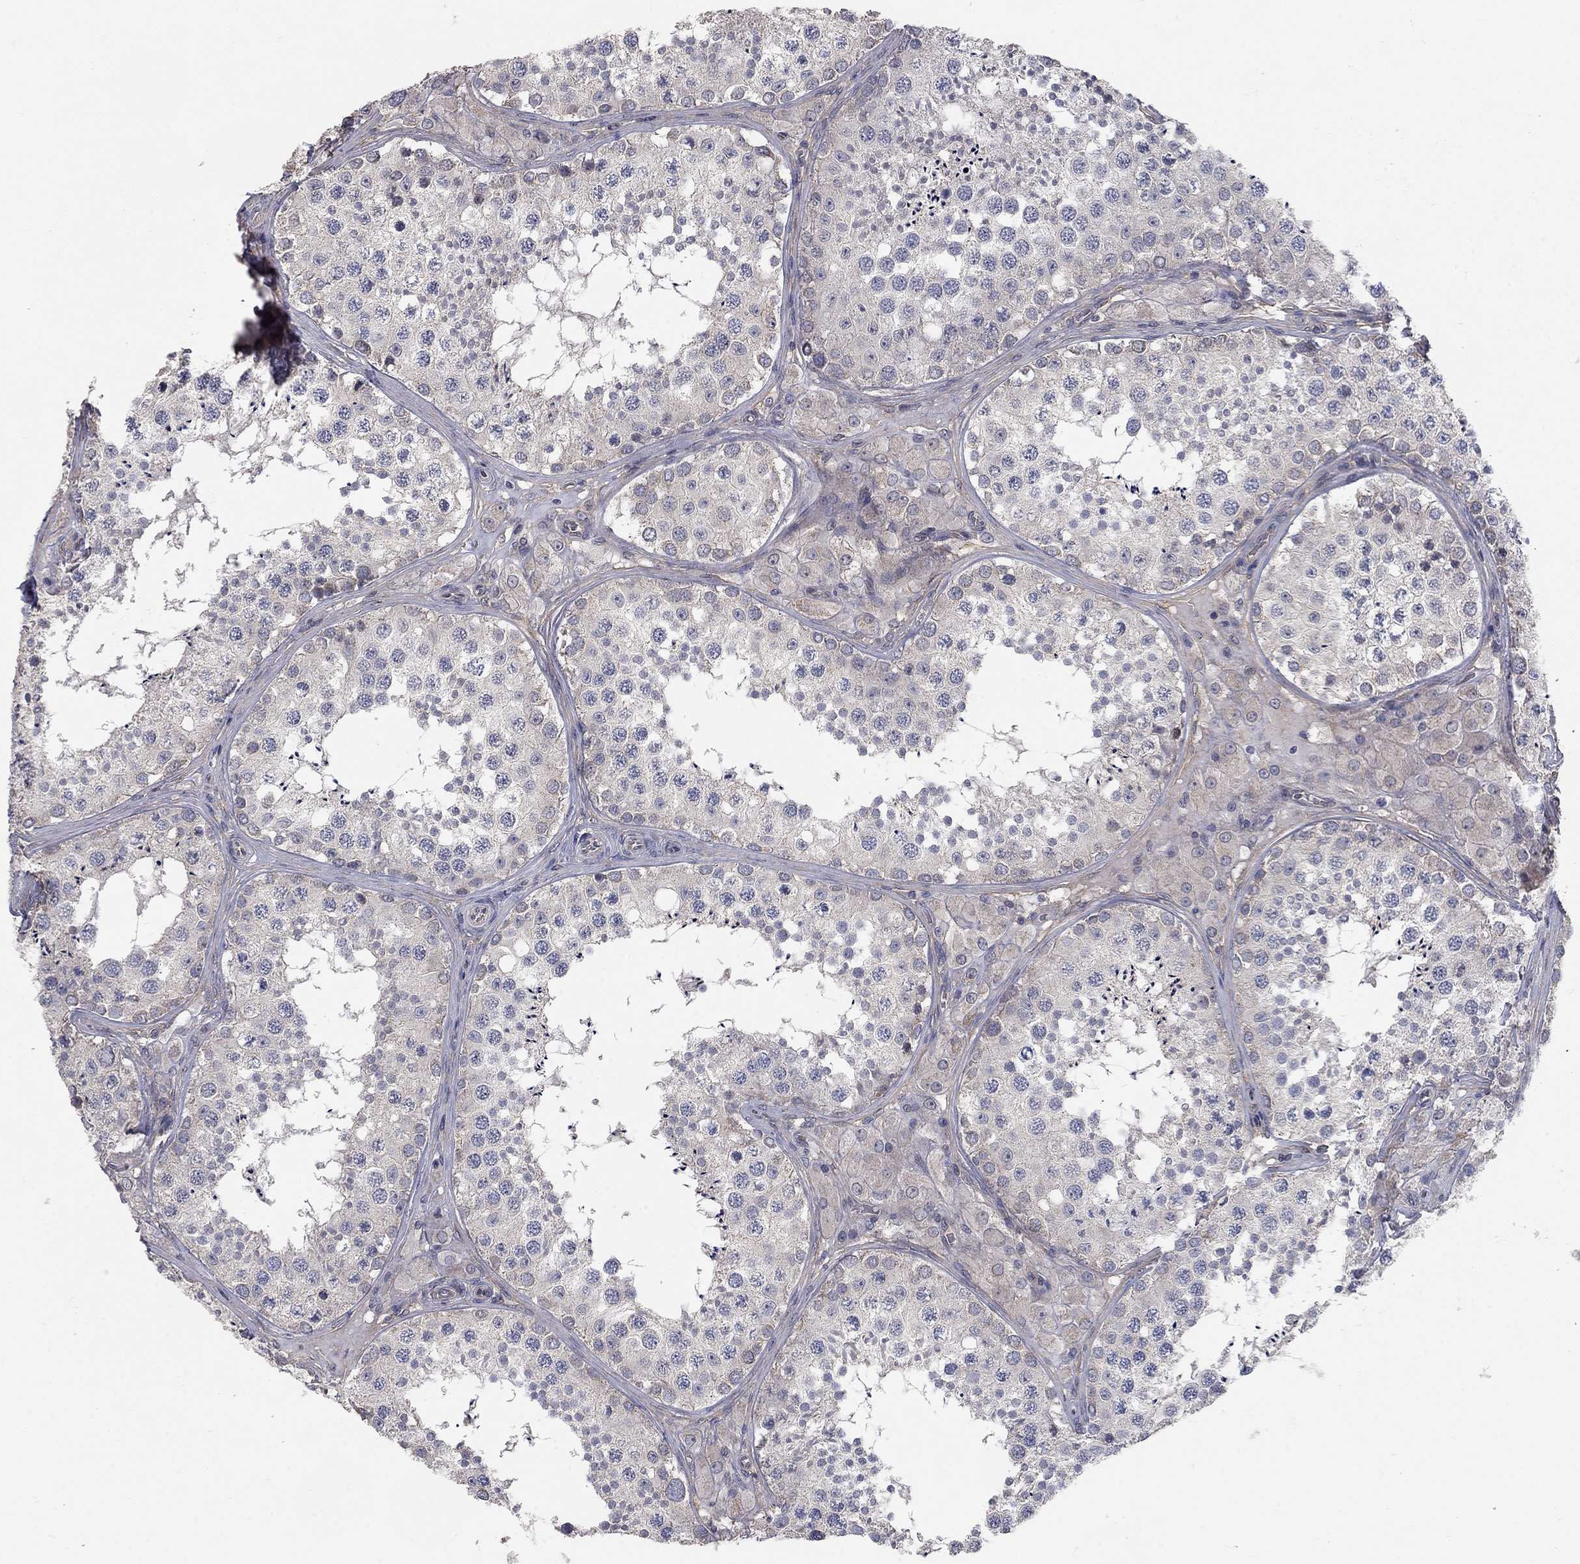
{"staining": {"intensity": "weak", "quantity": "<25%", "location": "cytoplasmic/membranous"}, "tissue": "testis", "cell_type": "Cells in seminiferous ducts", "image_type": "normal", "snomed": [{"axis": "morphology", "description": "Normal tissue, NOS"}, {"axis": "topography", "description": "Testis"}], "caption": "High power microscopy image of an immunohistochemistry (IHC) micrograph of benign testis, revealing no significant staining in cells in seminiferous ducts. (DAB IHC with hematoxylin counter stain).", "gene": "WASF3", "patient": {"sex": "male", "age": 34}}